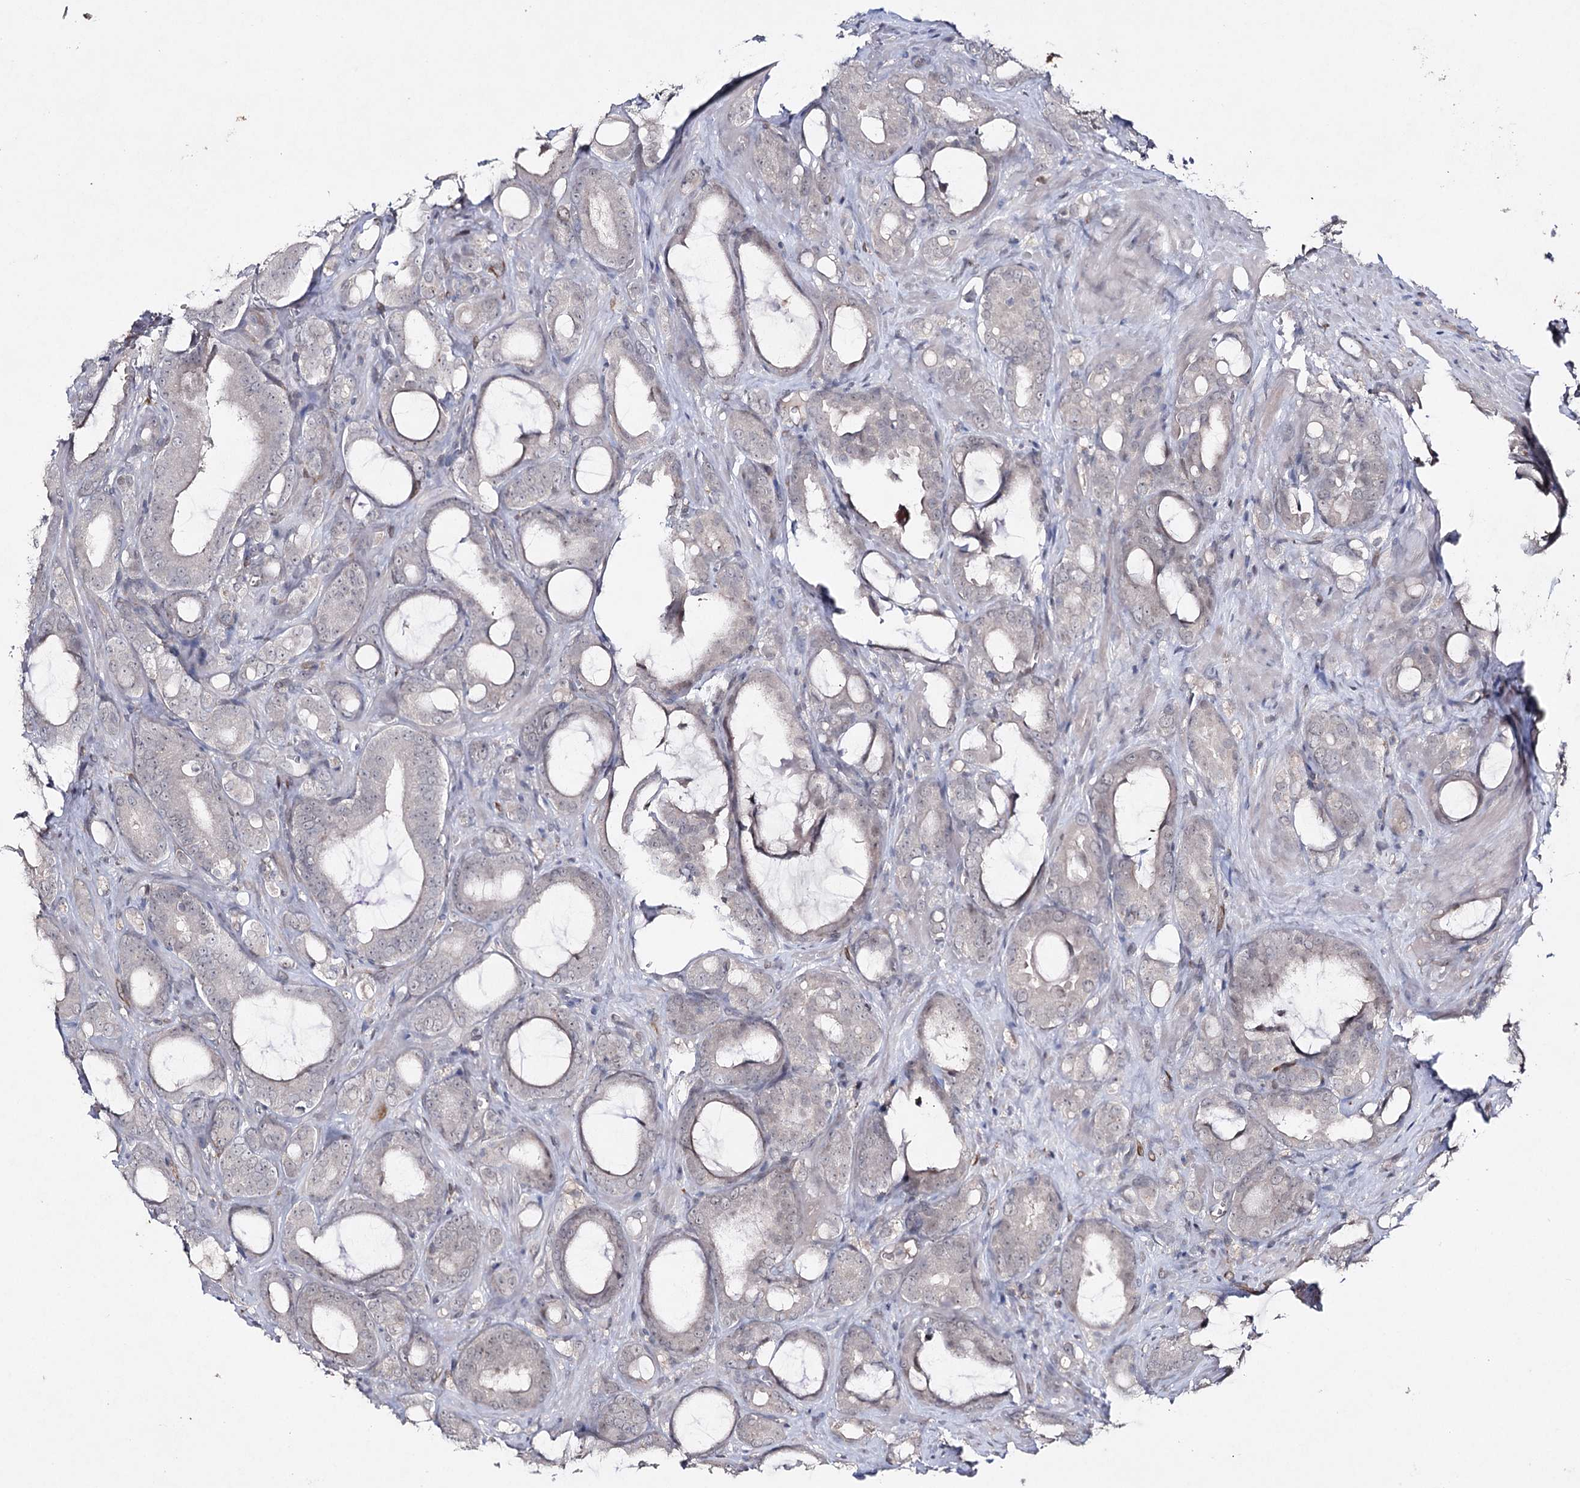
{"staining": {"intensity": "negative", "quantity": "none", "location": "none"}, "tissue": "prostate cancer", "cell_type": "Tumor cells", "image_type": "cancer", "snomed": [{"axis": "morphology", "description": "Adenocarcinoma, High grade"}, {"axis": "topography", "description": "Prostate"}], "caption": "High magnification brightfield microscopy of prostate cancer (high-grade adenocarcinoma) stained with DAB (brown) and counterstained with hematoxylin (blue): tumor cells show no significant staining.", "gene": "HSD11B2", "patient": {"sex": "male", "age": 72}}